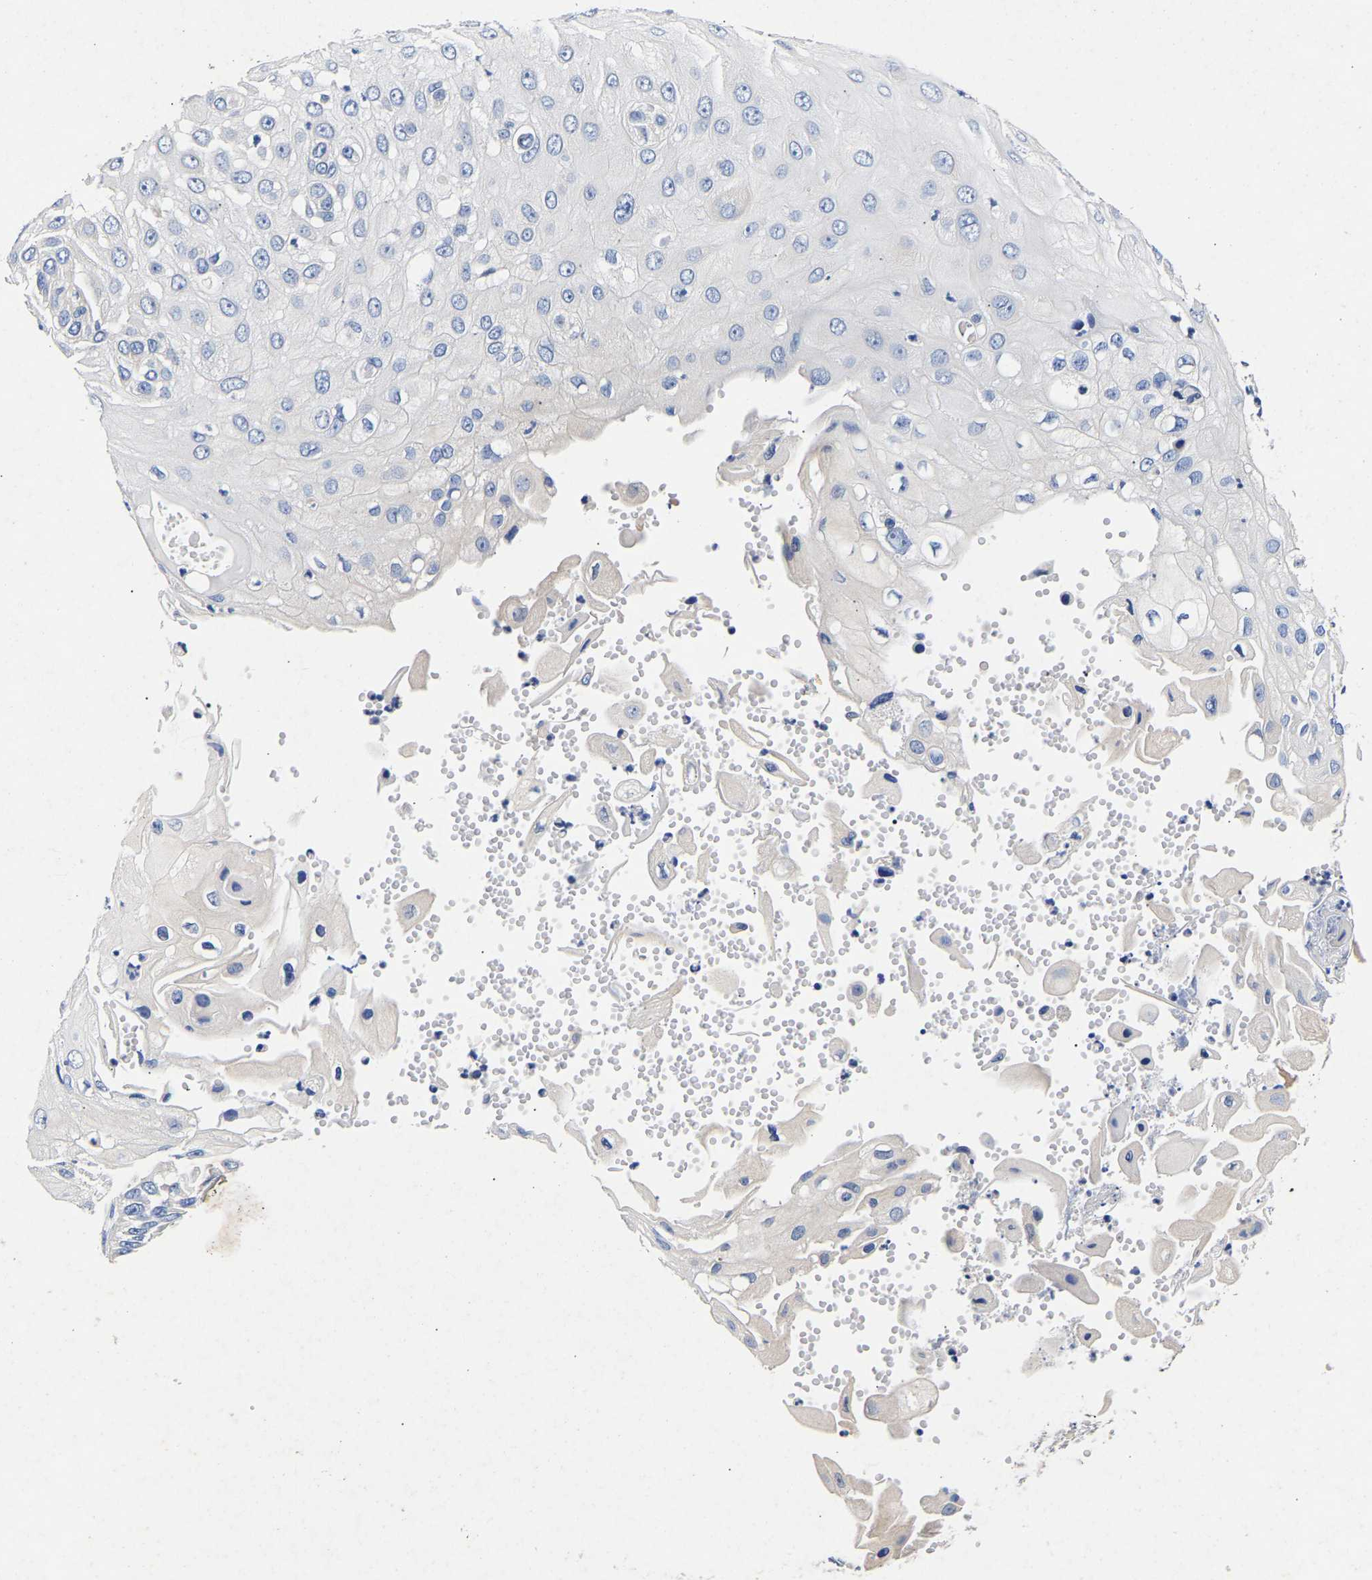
{"staining": {"intensity": "negative", "quantity": "none", "location": "none"}, "tissue": "skin cancer", "cell_type": "Tumor cells", "image_type": "cancer", "snomed": [{"axis": "morphology", "description": "Squamous cell carcinoma, NOS"}, {"axis": "topography", "description": "Skin"}], "caption": "Squamous cell carcinoma (skin) was stained to show a protein in brown. There is no significant staining in tumor cells.", "gene": "CCDC6", "patient": {"sex": "female", "age": 44}}